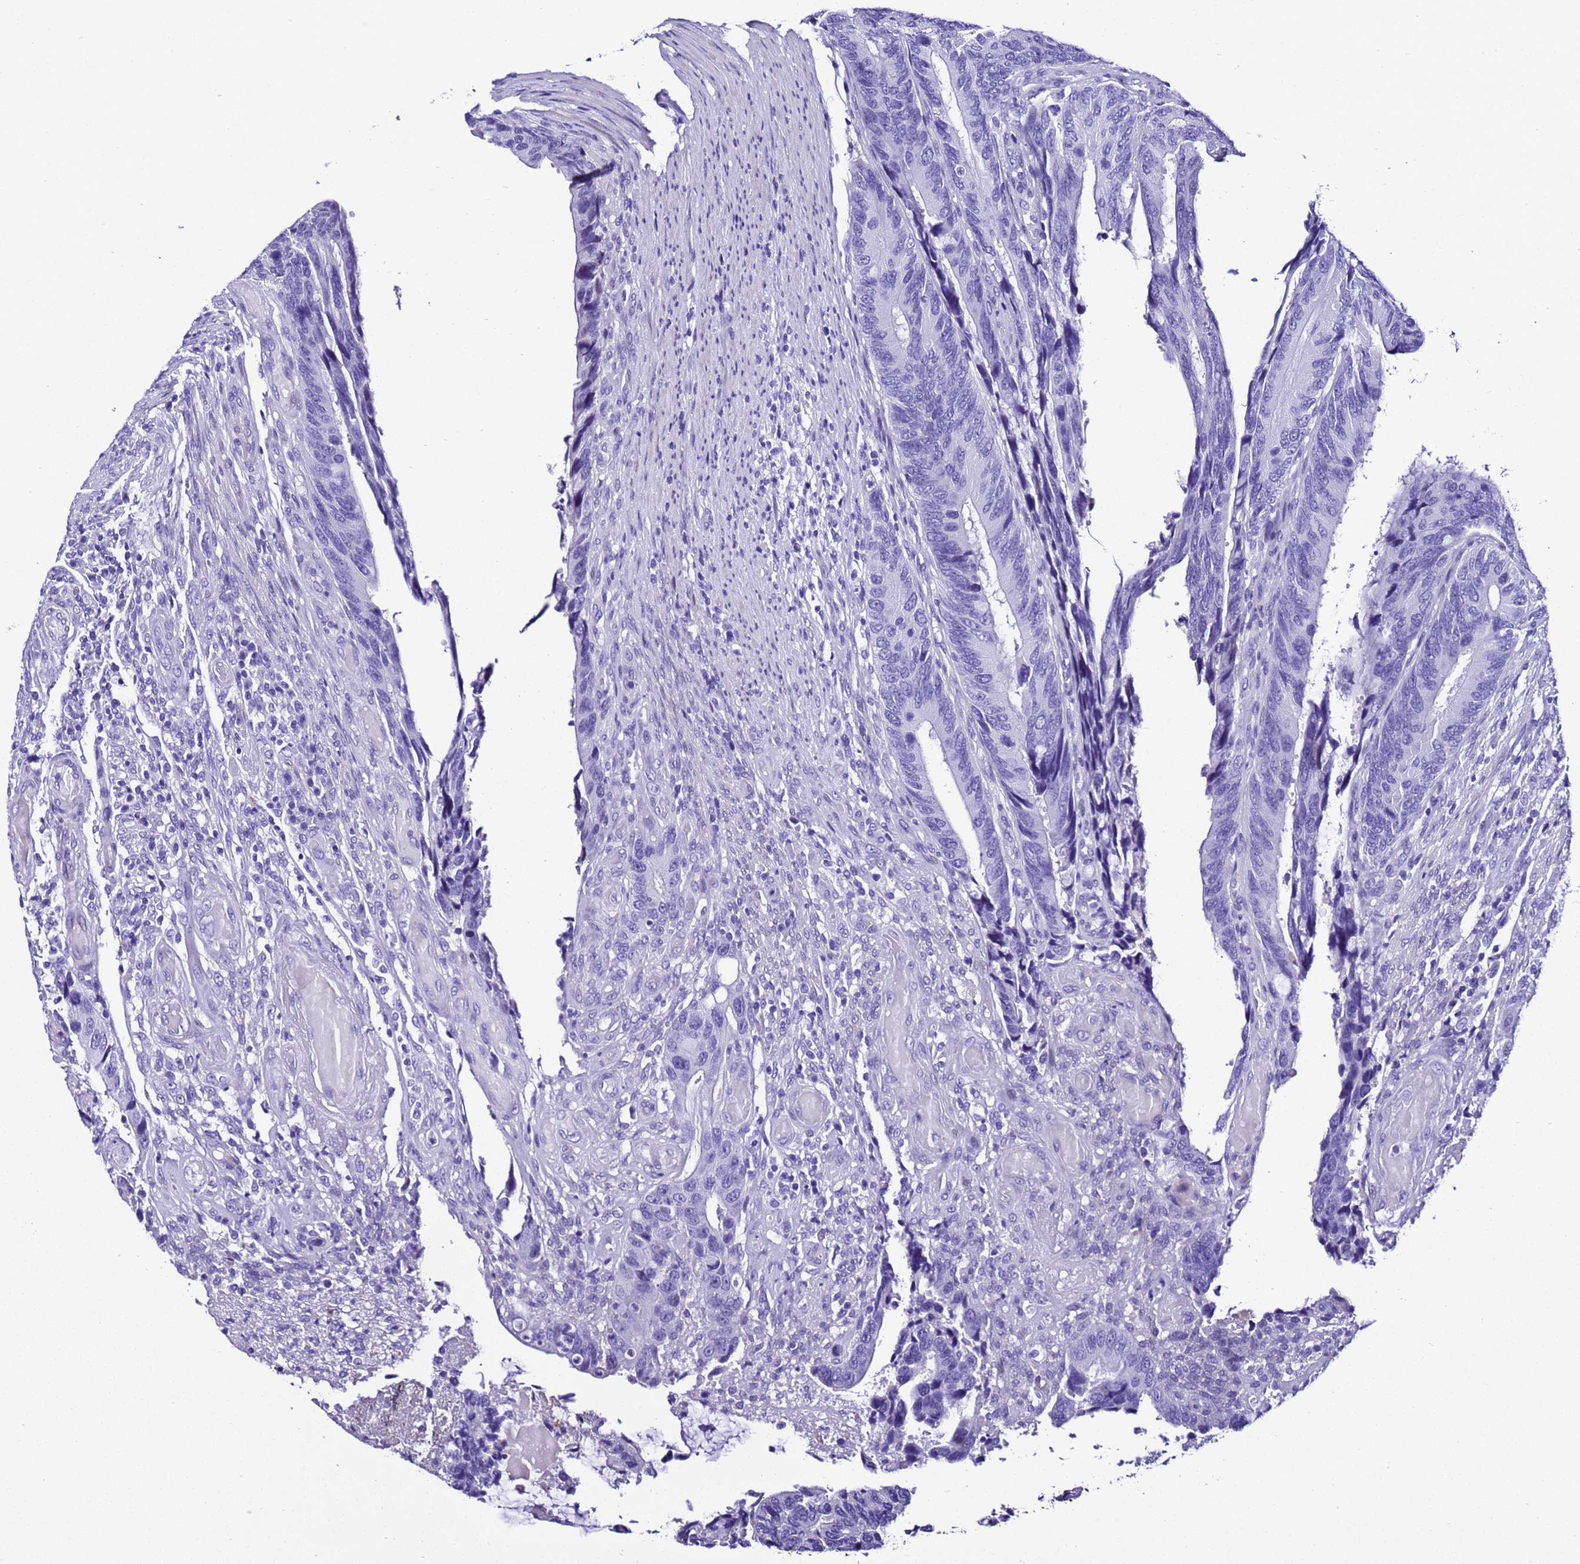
{"staining": {"intensity": "negative", "quantity": "none", "location": "none"}, "tissue": "colorectal cancer", "cell_type": "Tumor cells", "image_type": "cancer", "snomed": [{"axis": "morphology", "description": "Adenocarcinoma, NOS"}, {"axis": "topography", "description": "Colon"}], "caption": "Immunohistochemistry of adenocarcinoma (colorectal) displays no positivity in tumor cells.", "gene": "ZNF417", "patient": {"sex": "male", "age": 87}}